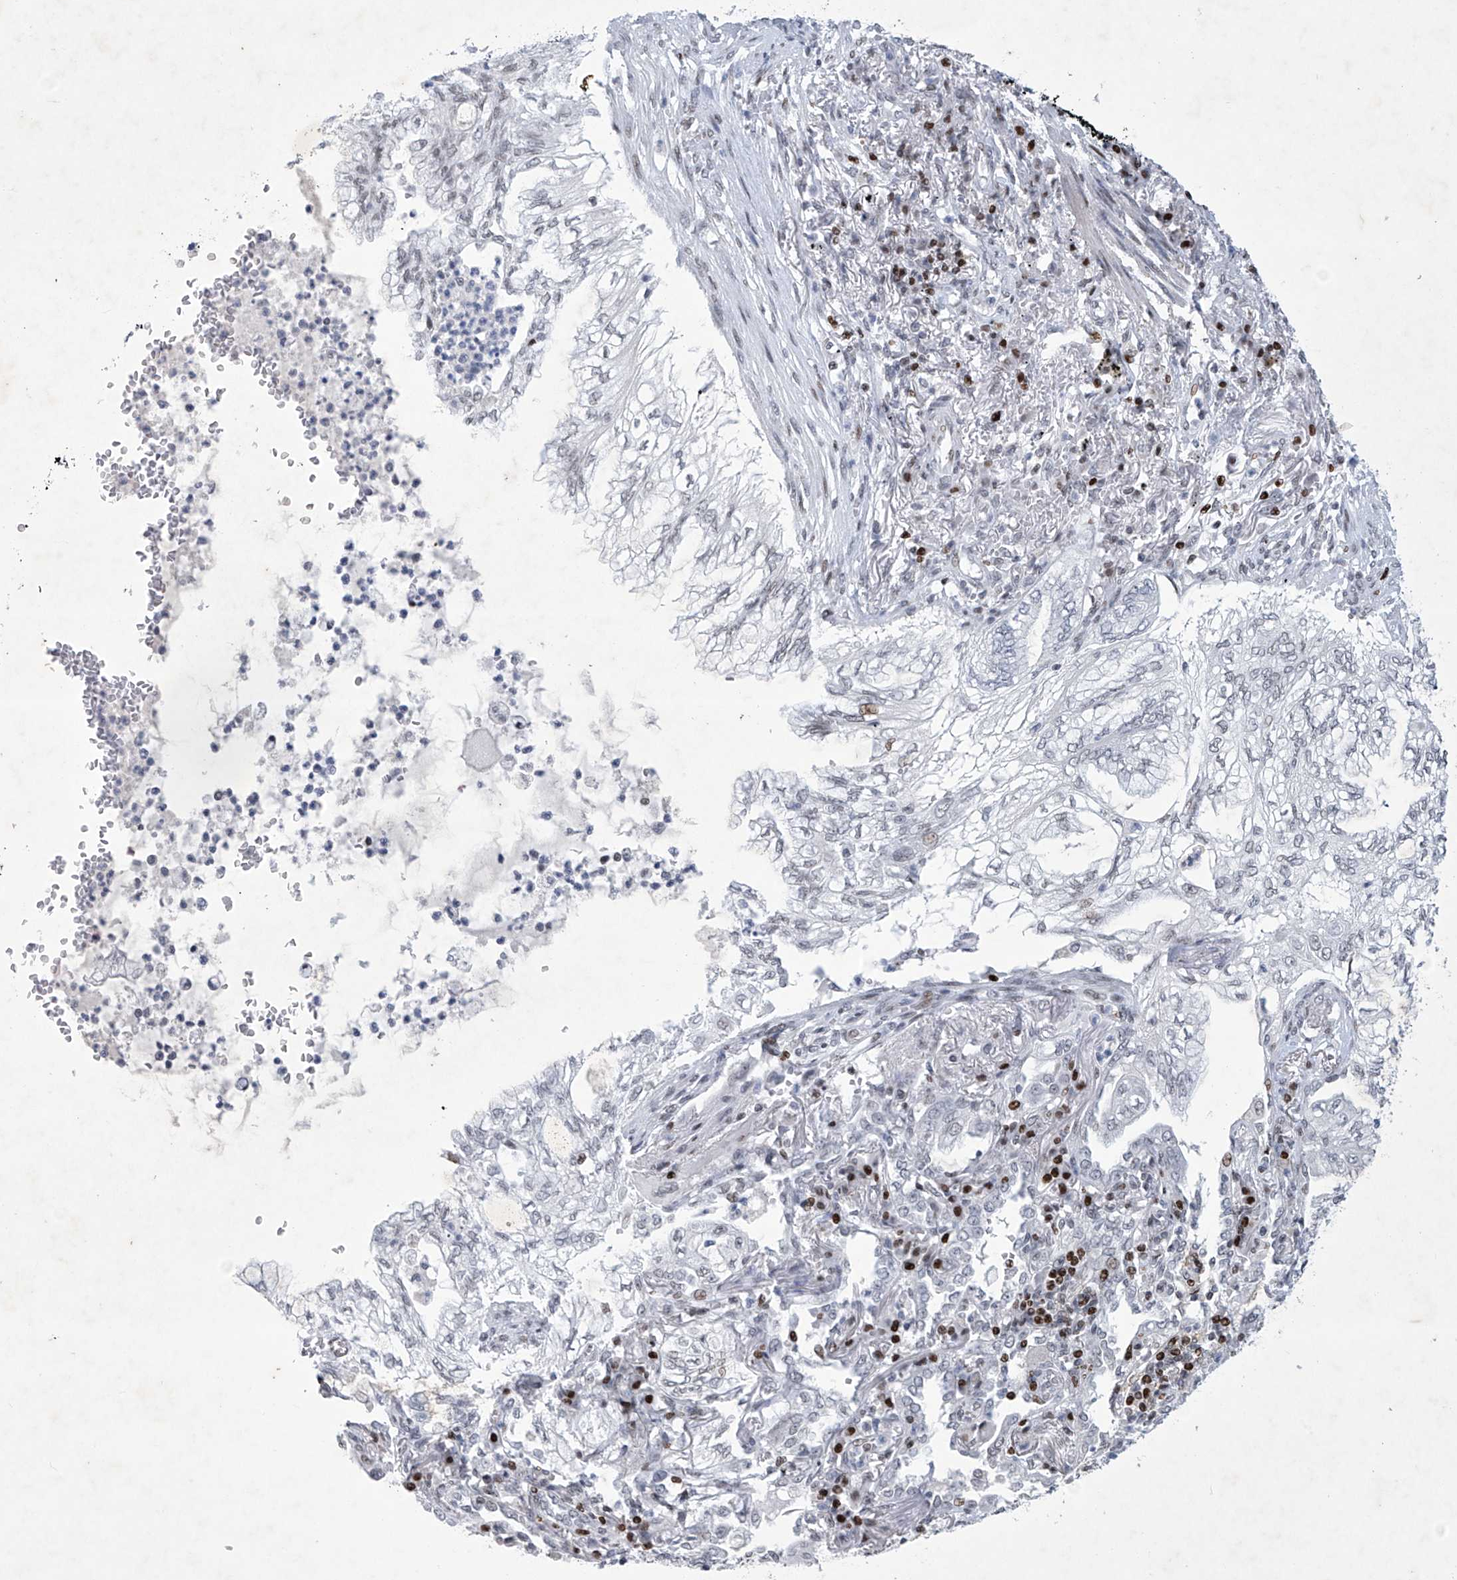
{"staining": {"intensity": "weak", "quantity": "<25%", "location": "nuclear"}, "tissue": "lung cancer", "cell_type": "Tumor cells", "image_type": "cancer", "snomed": [{"axis": "morphology", "description": "Adenocarcinoma, NOS"}, {"axis": "topography", "description": "Lung"}], "caption": "DAB (3,3'-diaminobenzidine) immunohistochemical staining of human lung cancer reveals no significant positivity in tumor cells.", "gene": "RFX7", "patient": {"sex": "female", "age": 70}}